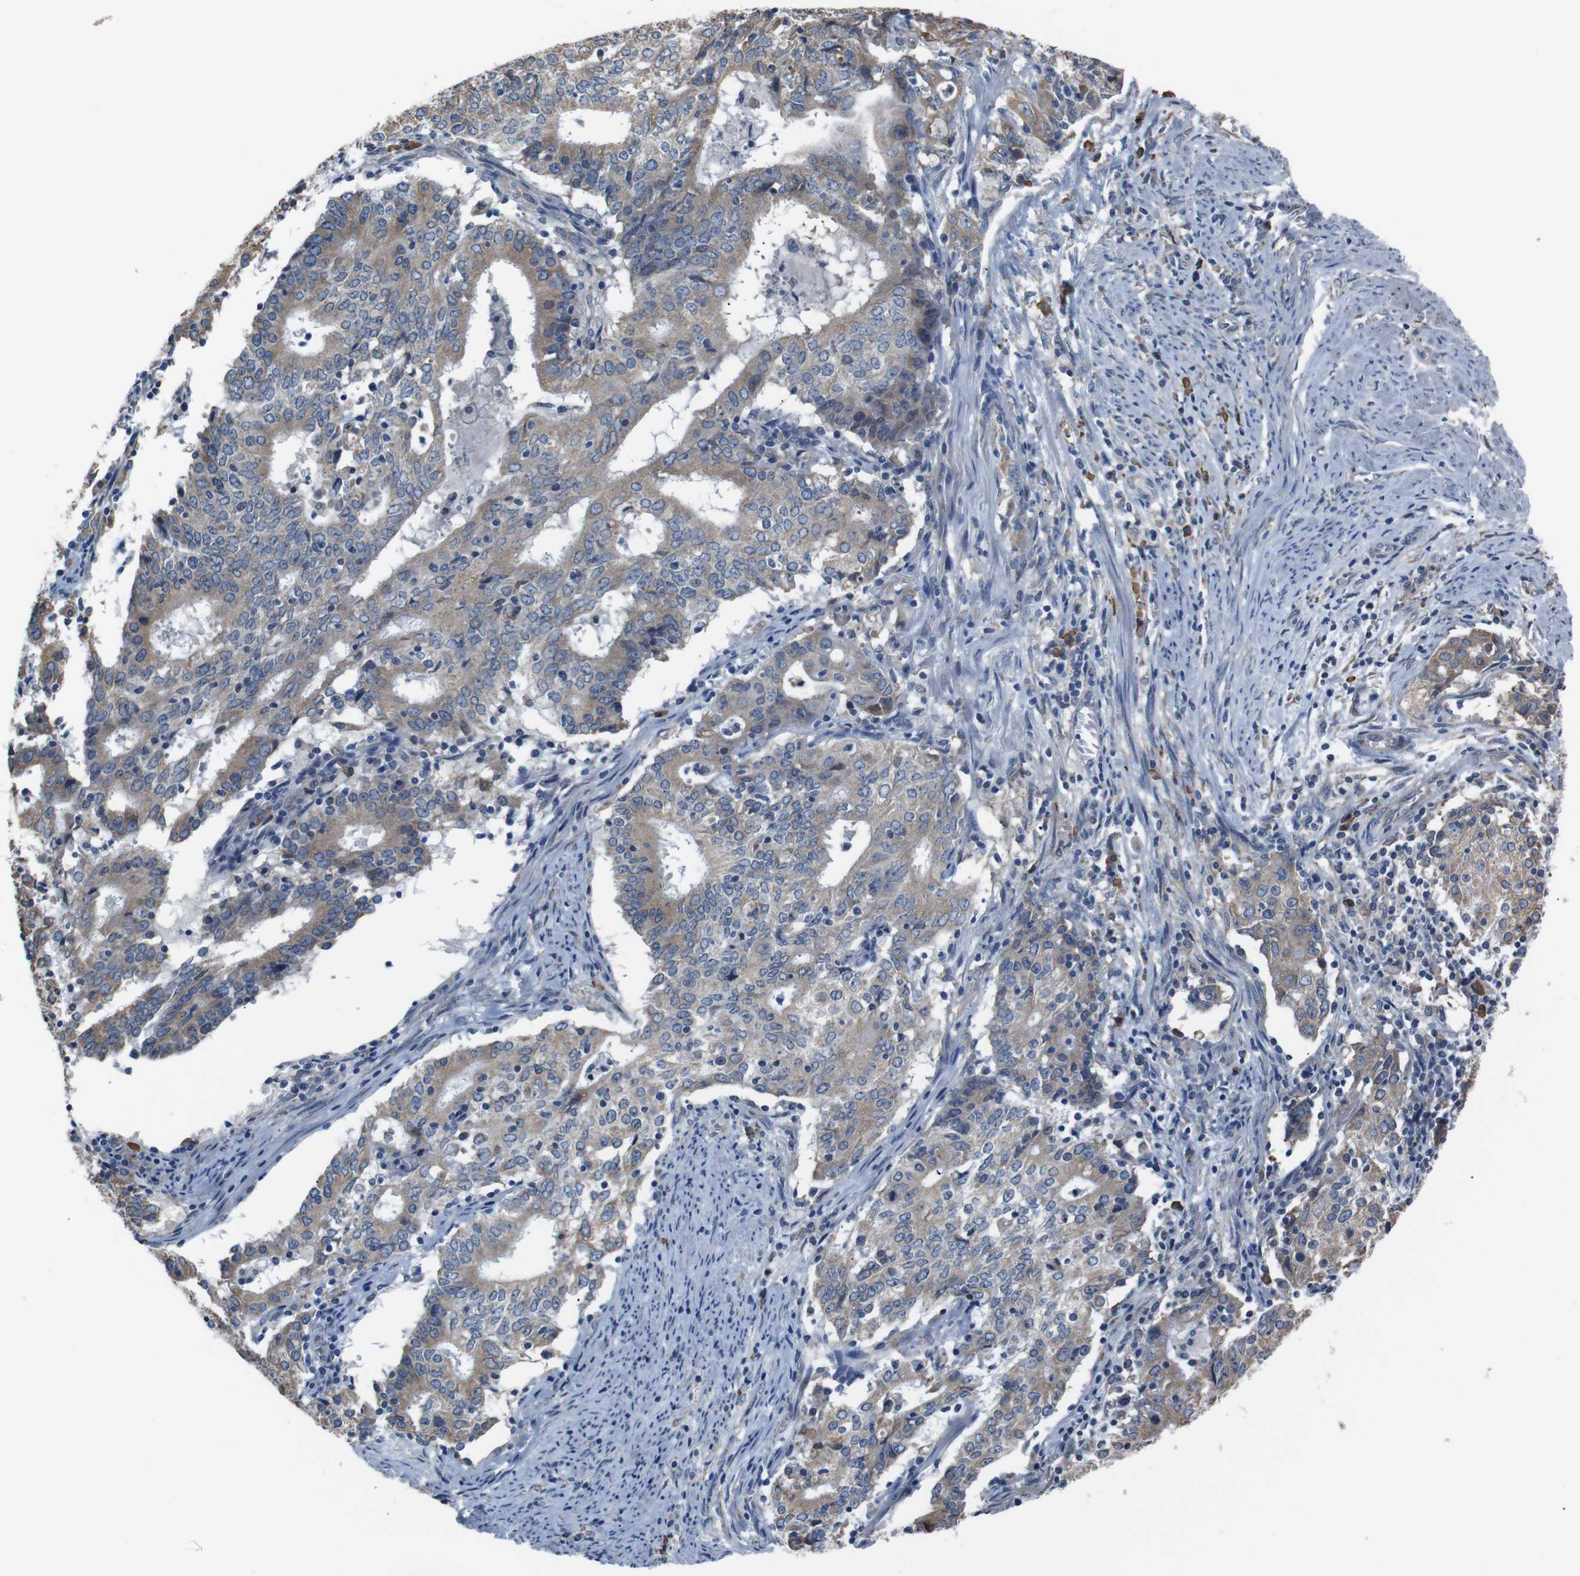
{"staining": {"intensity": "moderate", "quantity": ">75%", "location": "cytoplasmic/membranous"}, "tissue": "cervical cancer", "cell_type": "Tumor cells", "image_type": "cancer", "snomed": [{"axis": "morphology", "description": "Adenocarcinoma, NOS"}, {"axis": "topography", "description": "Cervix"}], "caption": "Cervical cancer stained for a protein (brown) exhibits moderate cytoplasmic/membranous positive expression in approximately >75% of tumor cells.", "gene": "SIGMAR1", "patient": {"sex": "female", "age": 44}}